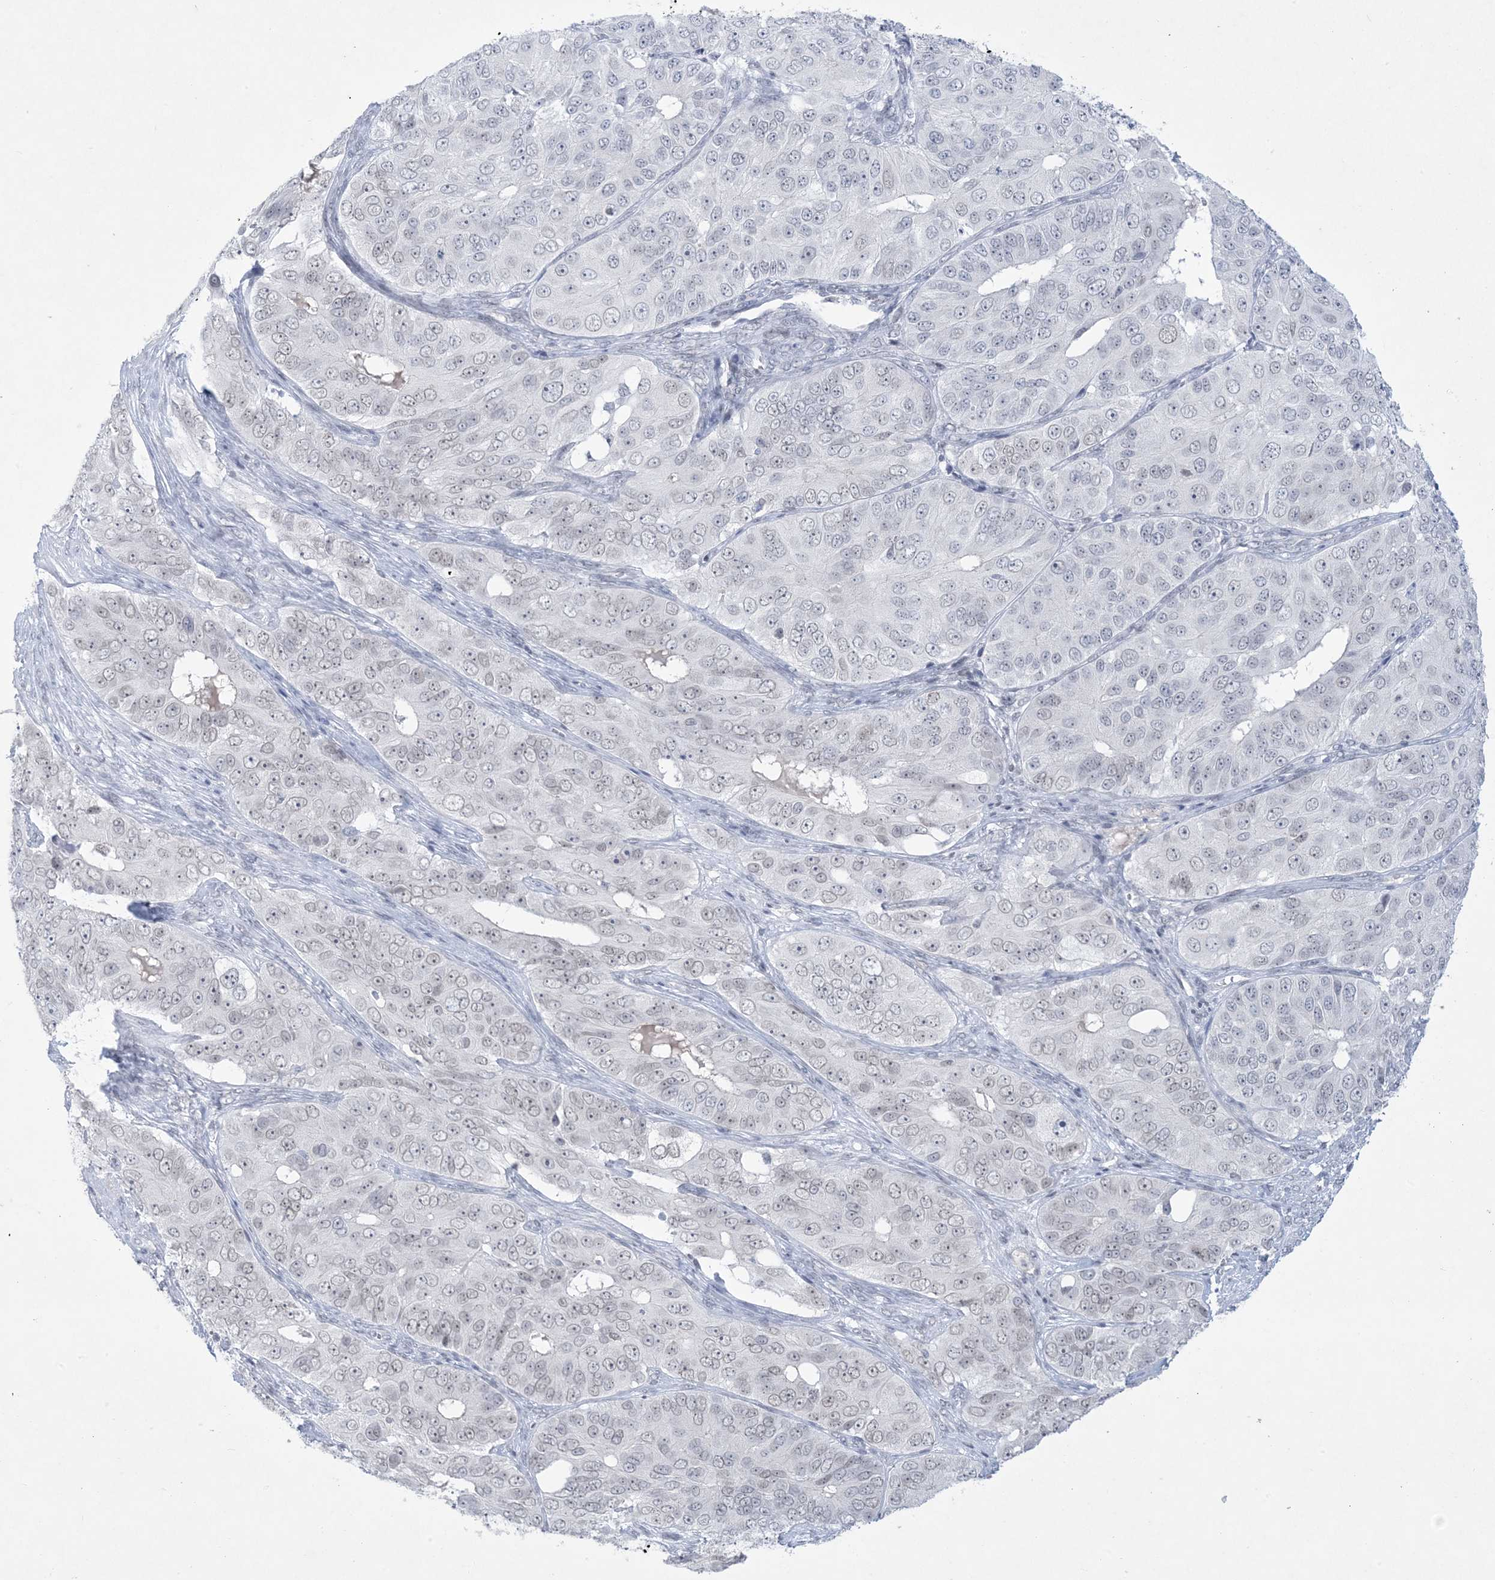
{"staining": {"intensity": "weak", "quantity": "<25%", "location": "nuclear"}, "tissue": "ovarian cancer", "cell_type": "Tumor cells", "image_type": "cancer", "snomed": [{"axis": "morphology", "description": "Carcinoma, endometroid"}, {"axis": "topography", "description": "Ovary"}], "caption": "Histopathology image shows no significant protein staining in tumor cells of ovarian cancer.", "gene": "HOMEZ", "patient": {"sex": "female", "age": 51}}